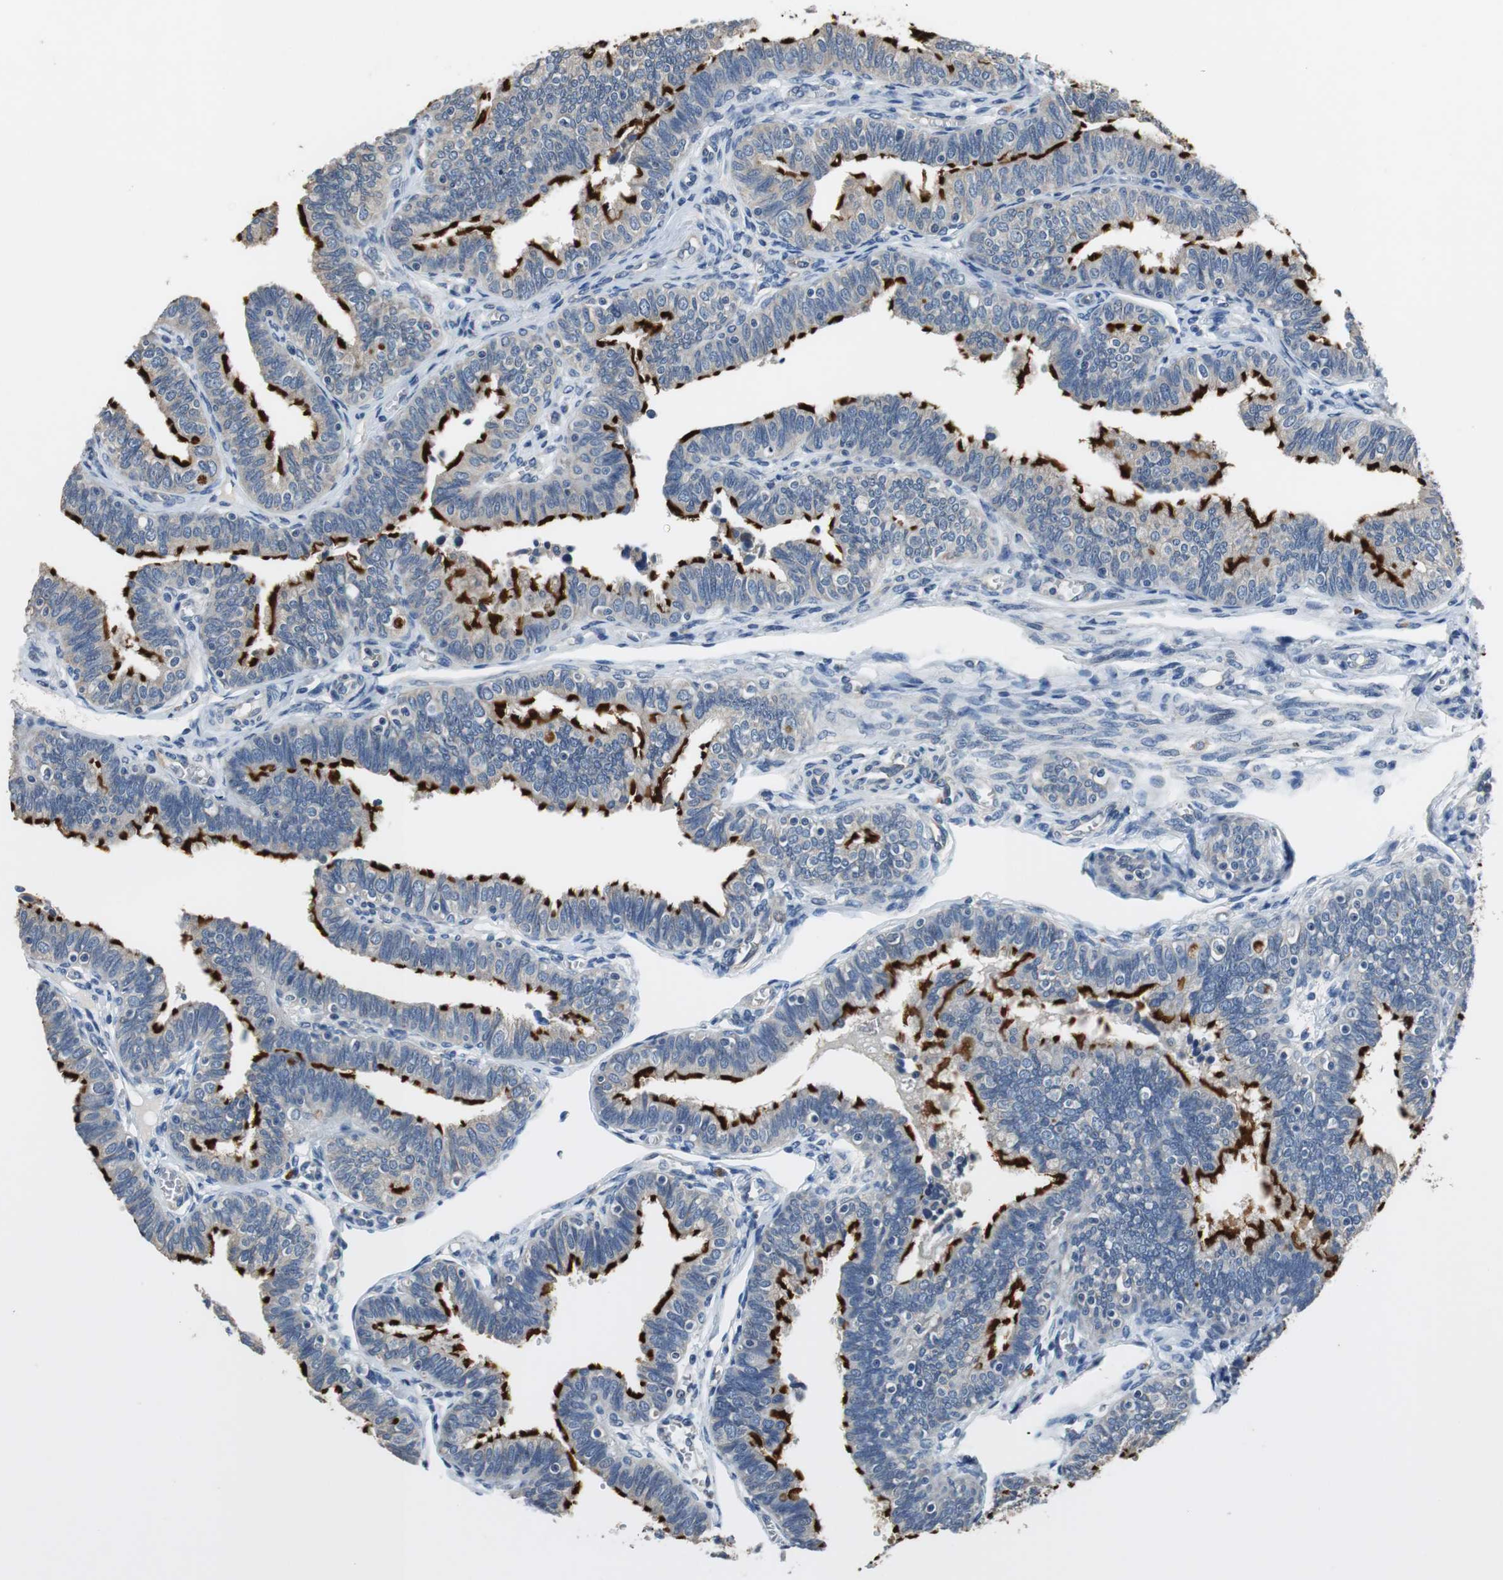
{"staining": {"intensity": "strong", "quantity": "25%-75%", "location": "cytoplasmic/membranous"}, "tissue": "fallopian tube", "cell_type": "Glandular cells", "image_type": "normal", "snomed": [{"axis": "morphology", "description": "Normal tissue, NOS"}, {"axis": "topography", "description": "Fallopian tube"}], "caption": "Immunohistochemical staining of benign fallopian tube shows 25%-75% levels of strong cytoplasmic/membranous protein positivity in approximately 25%-75% of glandular cells.", "gene": "MTIF2", "patient": {"sex": "female", "age": 46}}